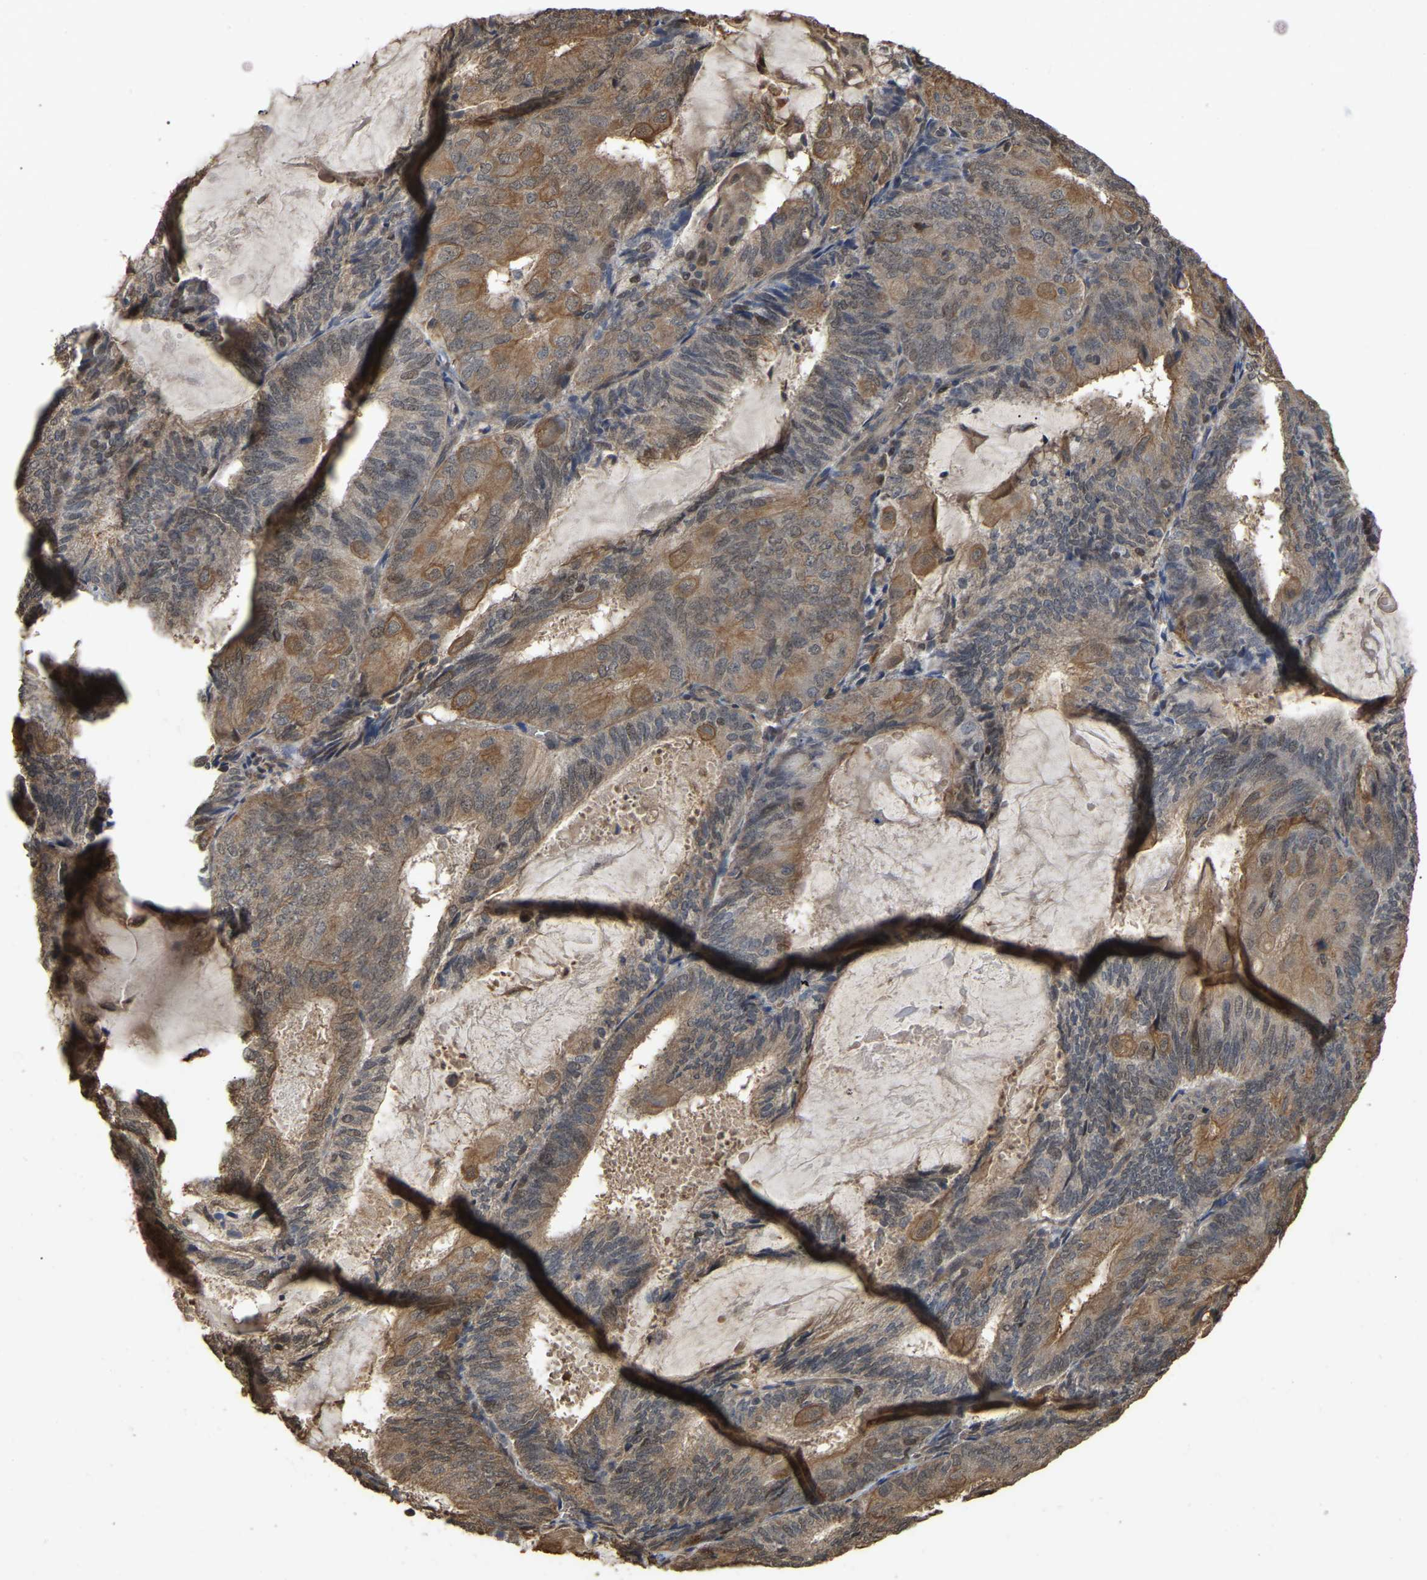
{"staining": {"intensity": "moderate", "quantity": "<25%", "location": "cytoplasmic/membranous"}, "tissue": "endometrial cancer", "cell_type": "Tumor cells", "image_type": "cancer", "snomed": [{"axis": "morphology", "description": "Adenocarcinoma, NOS"}, {"axis": "topography", "description": "Endometrium"}], "caption": "A low amount of moderate cytoplasmic/membranous staining is seen in about <25% of tumor cells in endometrial cancer (adenocarcinoma) tissue. The protein is shown in brown color, while the nuclei are stained blue.", "gene": "FAM219A", "patient": {"sex": "female", "age": 81}}